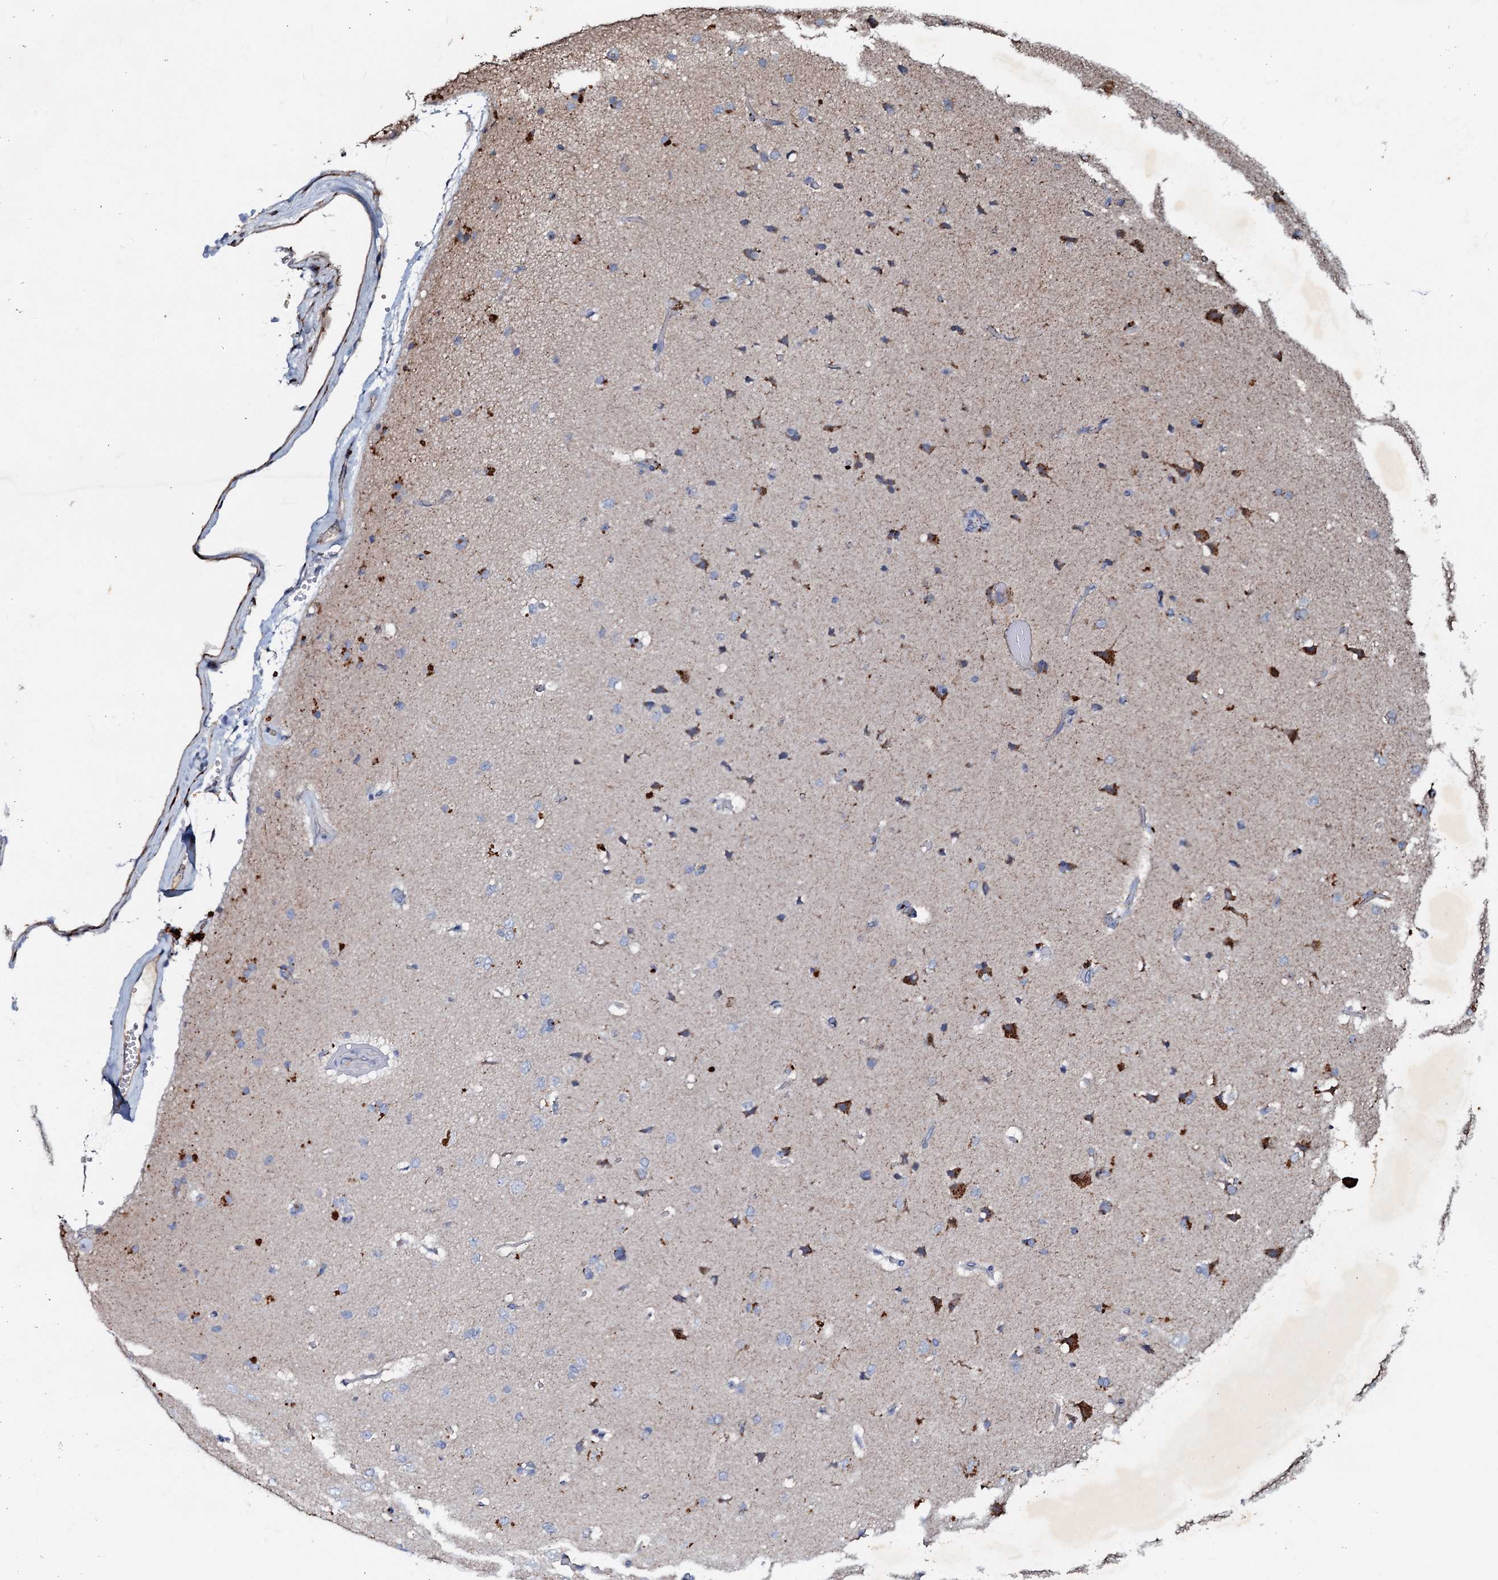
{"staining": {"intensity": "negative", "quantity": "none", "location": "none"}, "tissue": "cerebral cortex", "cell_type": "Endothelial cells", "image_type": "normal", "snomed": [{"axis": "morphology", "description": "Normal tissue, NOS"}, {"axis": "topography", "description": "Cerebral cortex"}], "caption": "Endothelial cells show no significant staining in benign cerebral cortex. (DAB (3,3'-diaminobenzidine) immunohistochemistry visualized using brightfield microscopy, high magnification).", "gene": "MANSC4", "patient": {"sex": "male", "age": 62}}